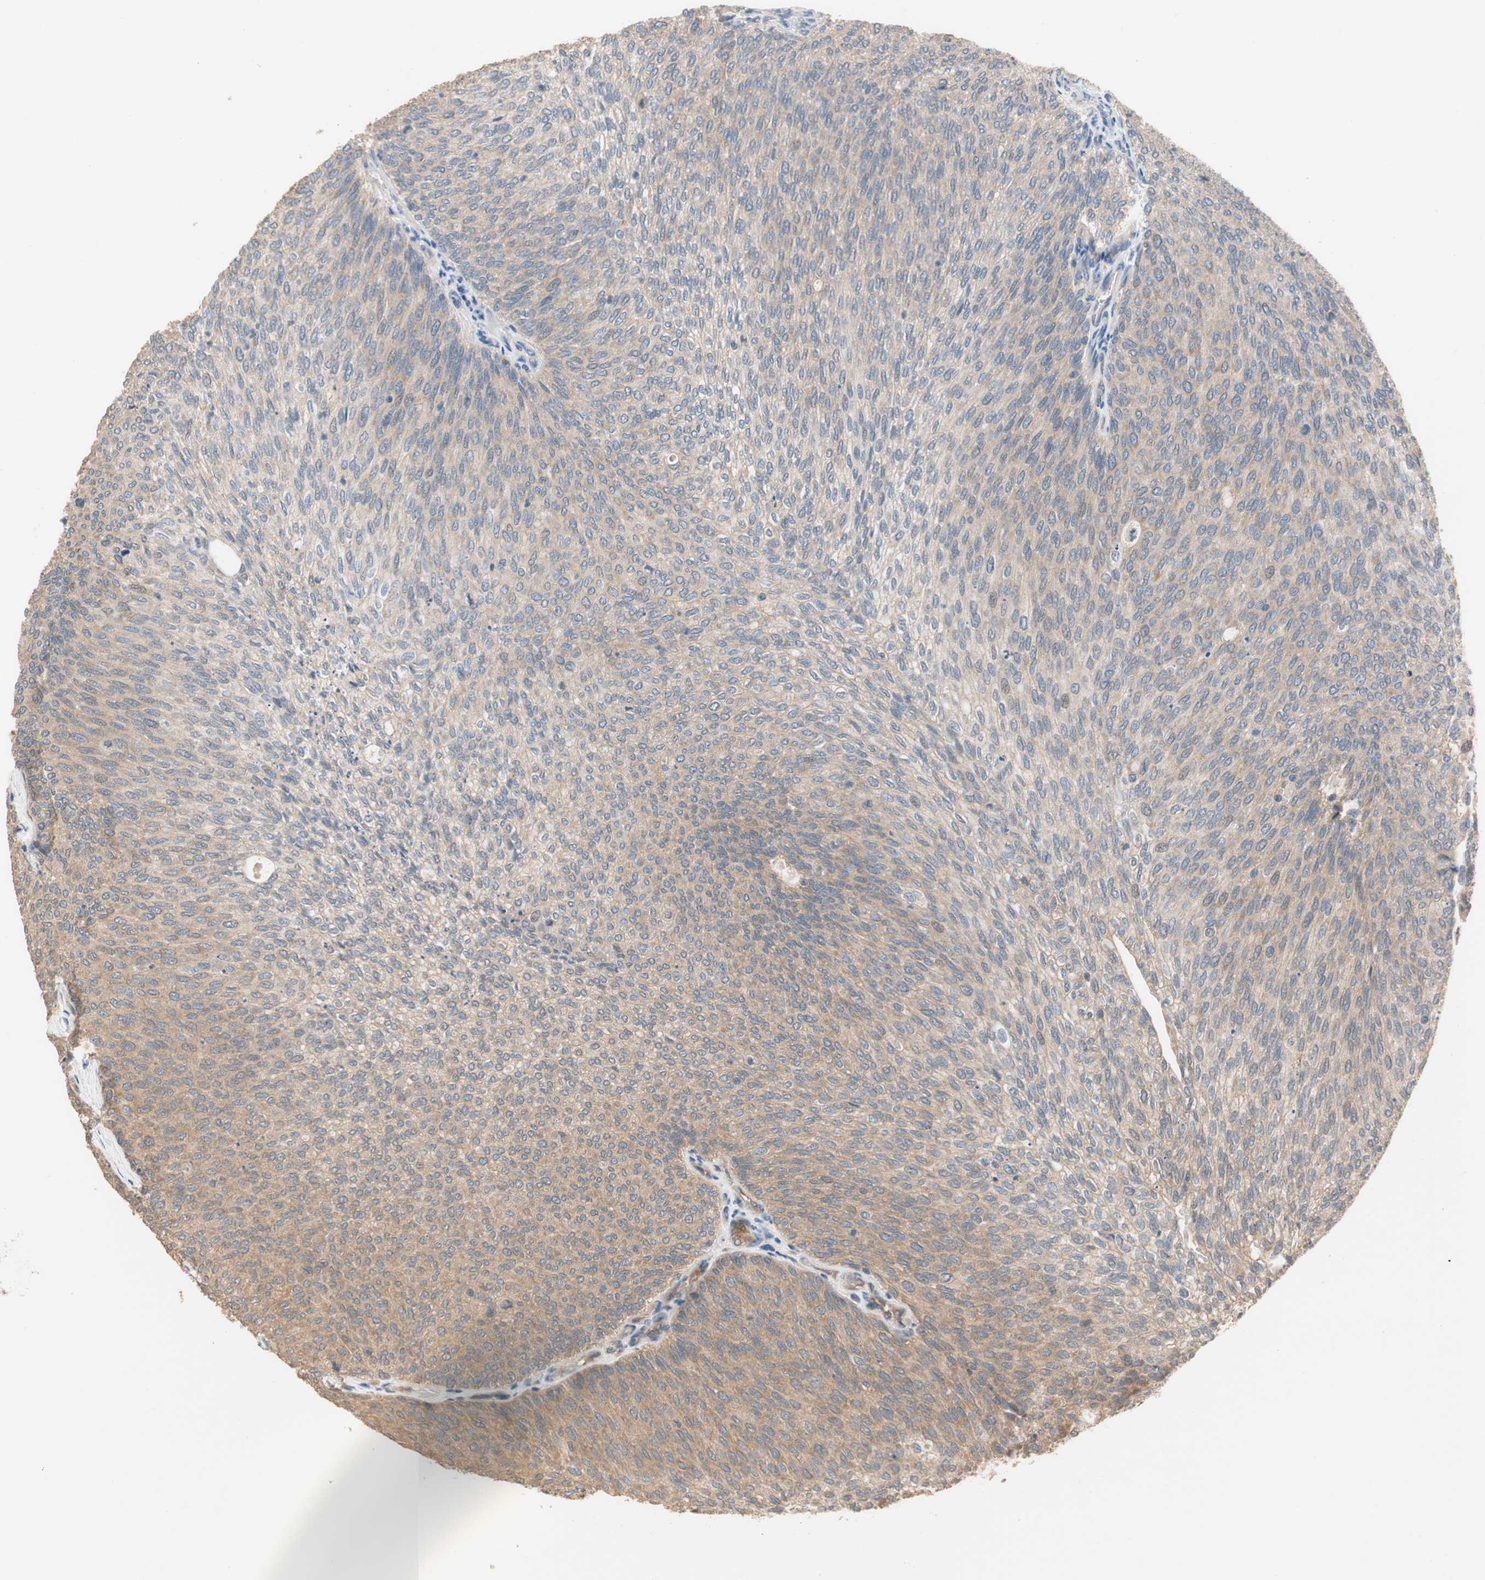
{"staining": {"intensity": "weak", "quantity": ">75%", "location": "cytoplasmic/membranous"}, "tissue": "urothelial cancer", "cell_type": "Tumor cells", "image_type": "cancer", "snomed": [{"axis": "morphology", "description": "Urothelial carcinoma, Low grade"}, {"axis": "topography", "description": "Urinary bladder"}], "caption": "This photomicrograph reveals immunohistochemistry (IHC) staining of urothelial cancer, with low weak cytoplasmic/membranous staining in about >75% of tumor cells.", "gene": "MAP4K2", "patient": {"sex": "female", "age": 79}}